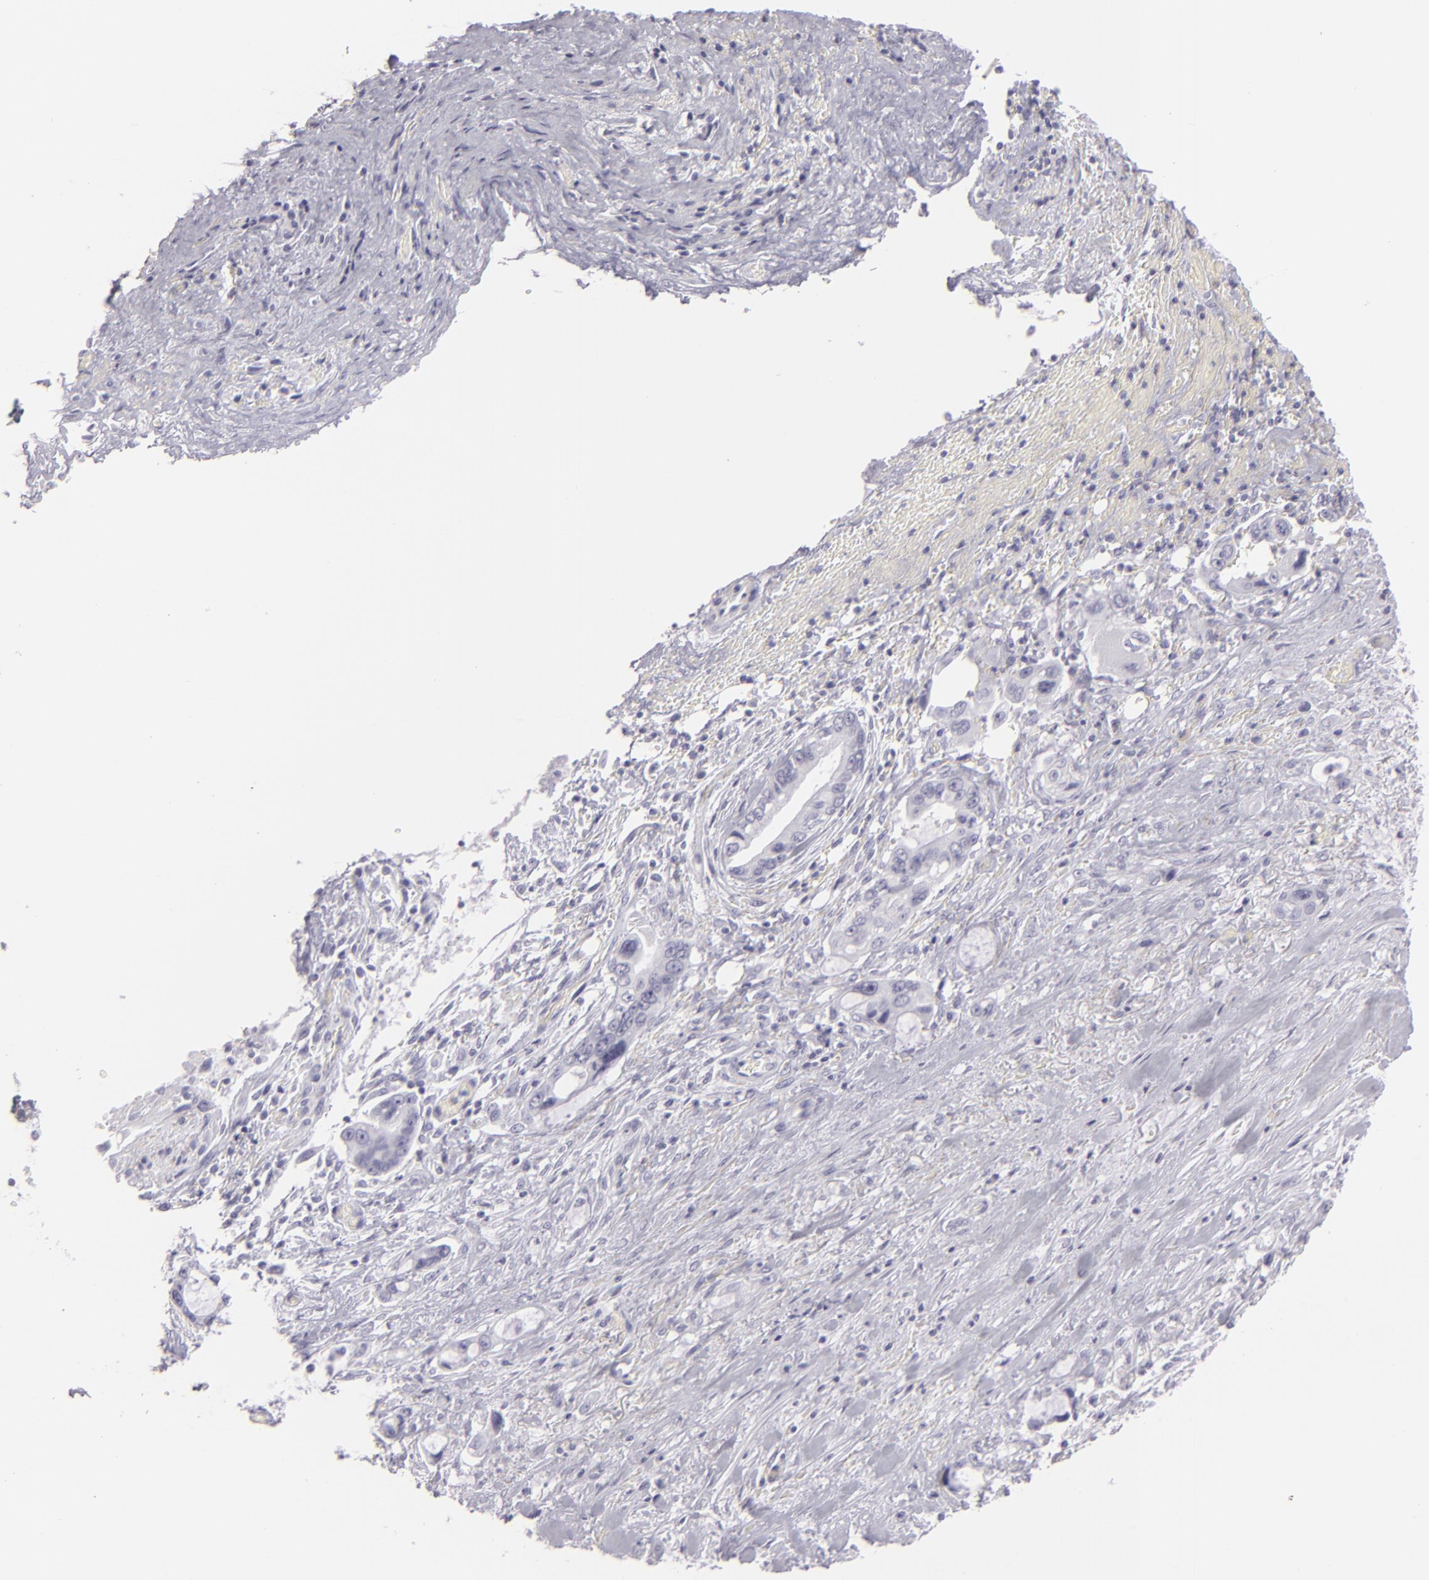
{"staining": {"intensity": "negative", "quantity": "none", "location": "none"}, "tissue": "pancreatic cancer", "cell_type": "Tumor cells", "image_type": "cancer", "snomed": [{"axis": "morphology", "description": "Adenocarcinoma, NOS"}, {"axis": "topography", "description": "Pancreas"}, {"axis": "topography", "description": "Stomach, upper"}], "caption": "Tumor cells are negative for protein expression in human pancreatic adenocarcinoma. The staining was performed using DAB to visualize the protein expression in brown, while the nuclei were stained in blue with hematoxylin (Magnification: 20x).", "gene": "FLG", "patient": {"sex": "male", "age": 77}}